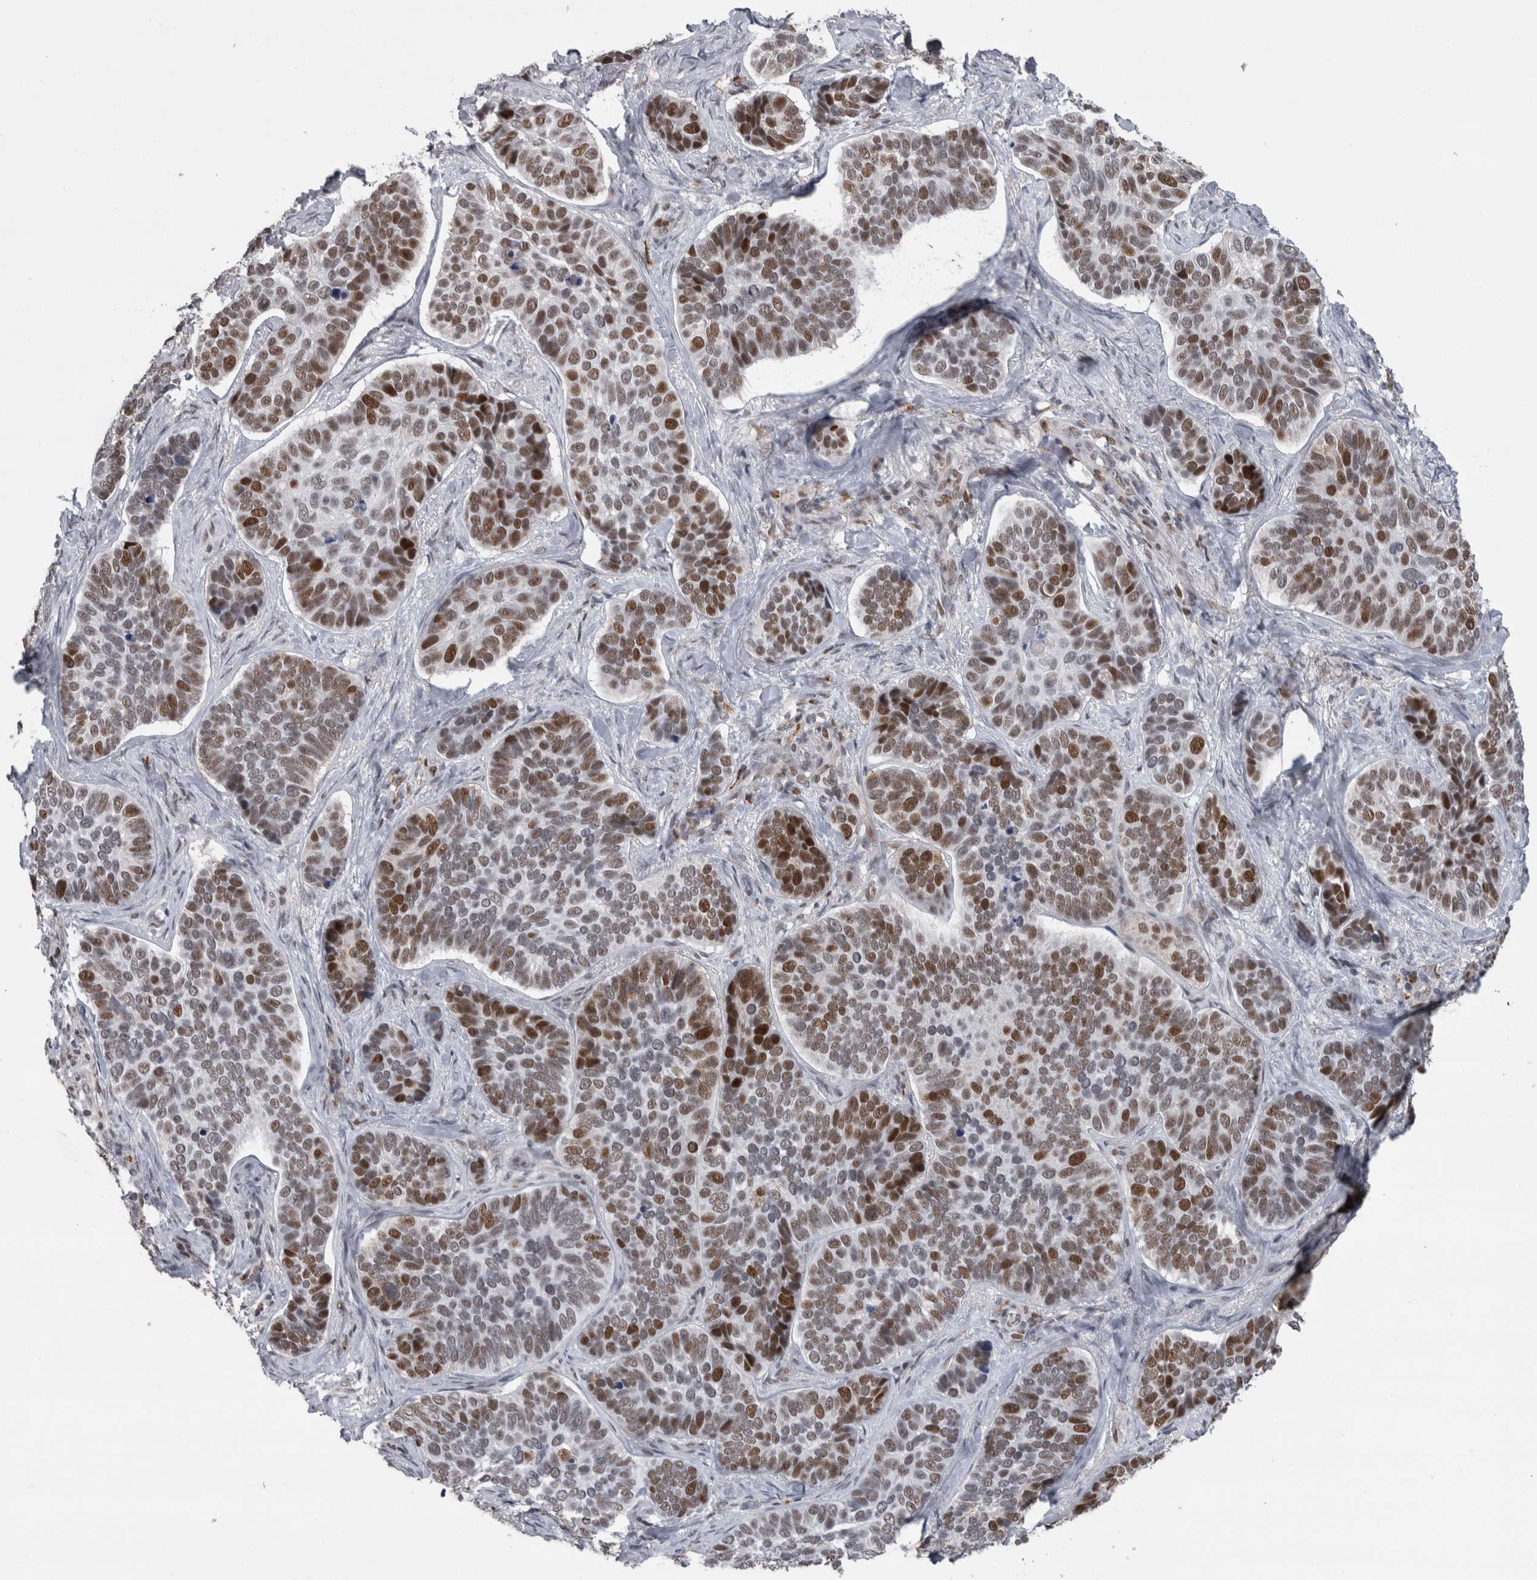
{"staining": {"intensity": "strong", "quantity": ">75%", "location": "nuclear"}, "tissue": "skin cancer", "cell_type": "Tumor cells", "image_type": "cancer", "snomed": [{"axis": "morphology", "description": "Basal cell carcinoma"}, {"axis": "topography", "description": "Skin"}], "caption": "Immunohistochemical staining of human basal cell carcinoma (skin) shows high levels of strong nuclear protein positivity in approximately >75% of tumor cells.", "gene": "POLD2", "patient": {"sex": "male", "age": 62}}